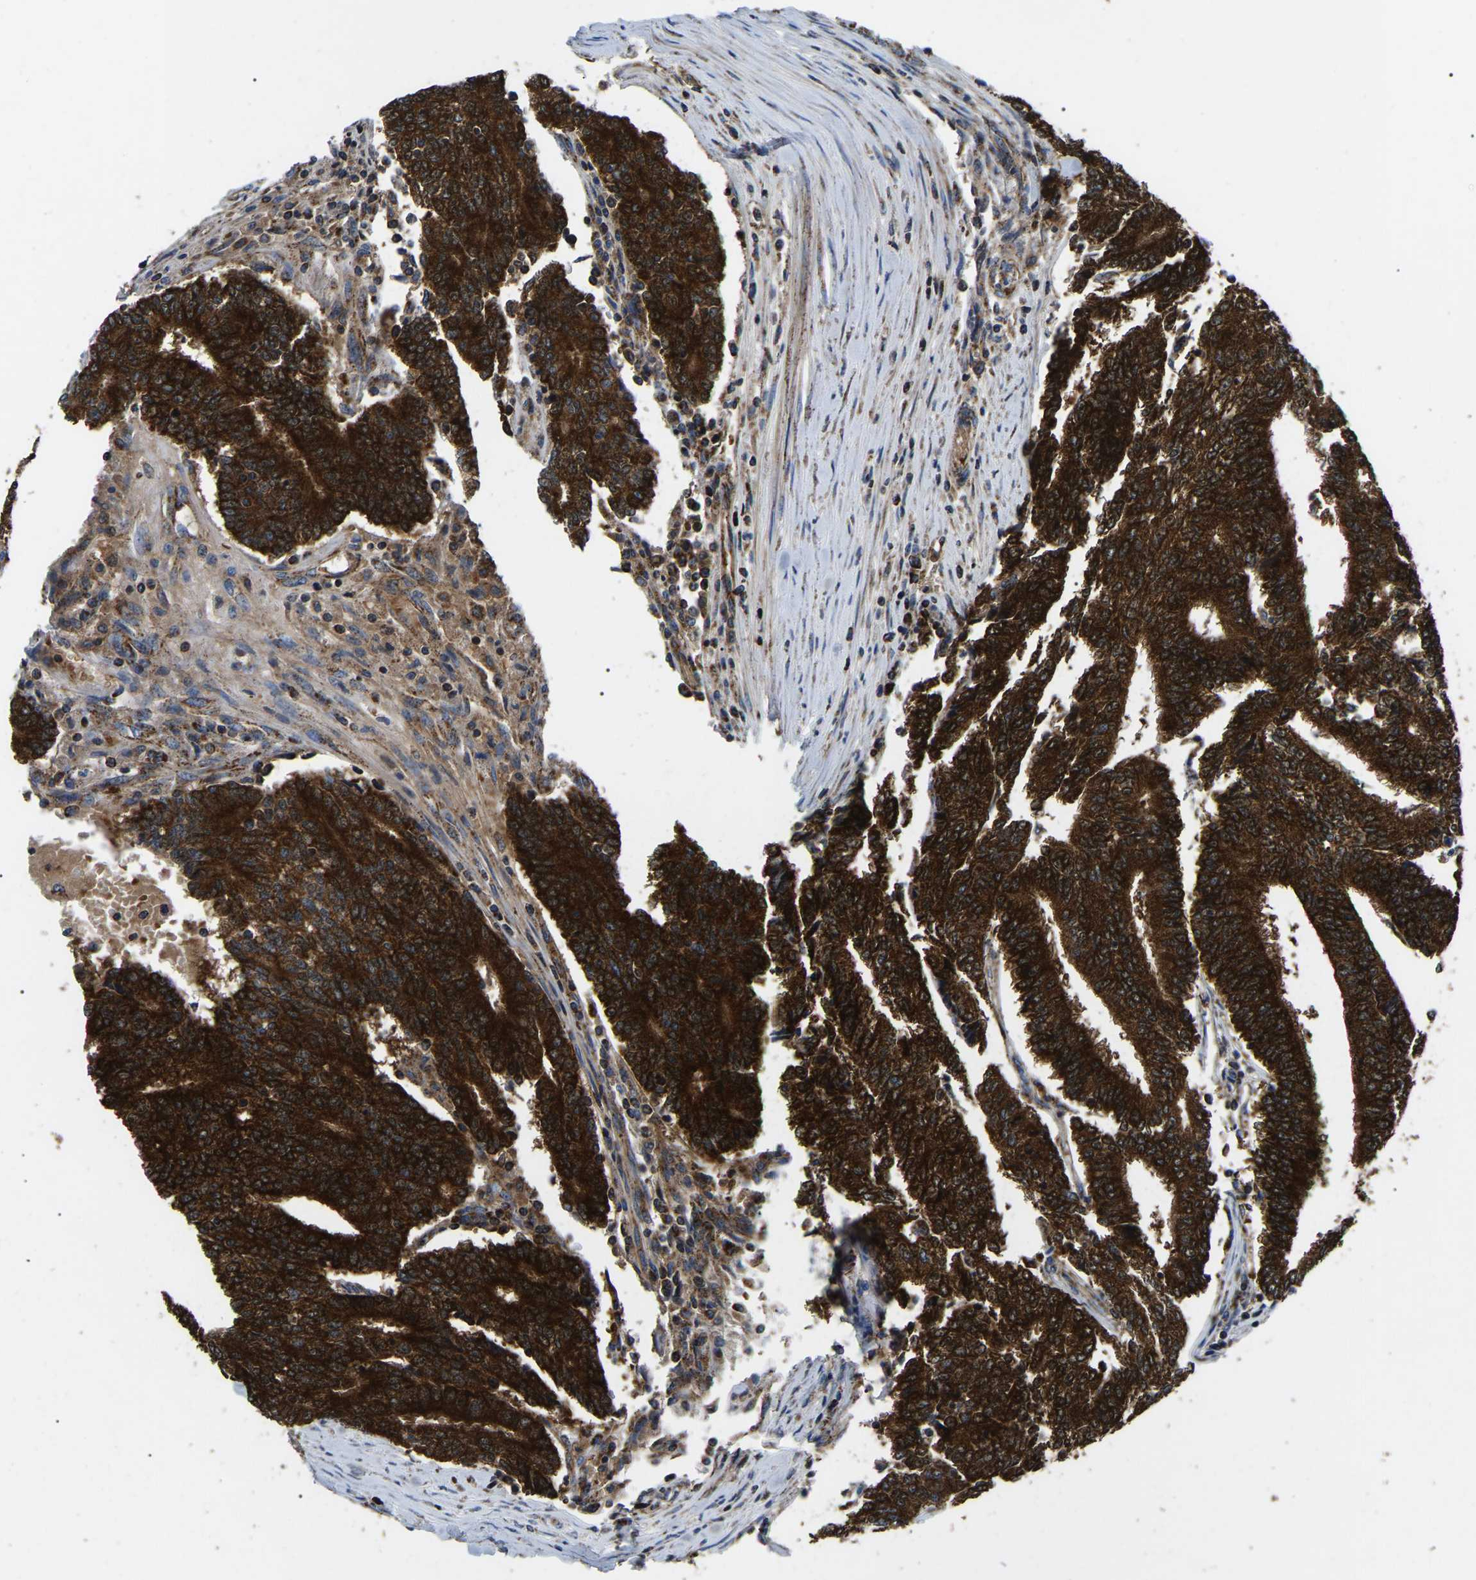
{"staining": {"intensity": "strong", "quantity": ">75%", "location": "cytoplasmic/membranous"}, "tissue": "prostate cancer", "cell_type": "Tumor cells", "image_type": "cancer", "snomed": [{"axis": "morphology", "description": "Normal tissue, NOS"}, {"axis": "morphology", "description": "Adenocarcinoma, High grade"}, {"axis": "topography", "description": "Prostate"}, {"axis": "topography", "description": "Seminal veicle"}], "caption": "Immunohistochemistry (IHC) (DAB) staining of high-grade adenocarcinoma (prostate) shows strong cytoplasmic/membranous protein expression in approximately >75% of tumor cells.", "gene": "PPM1E", "patient": {"sex": "male", "age": 55}}